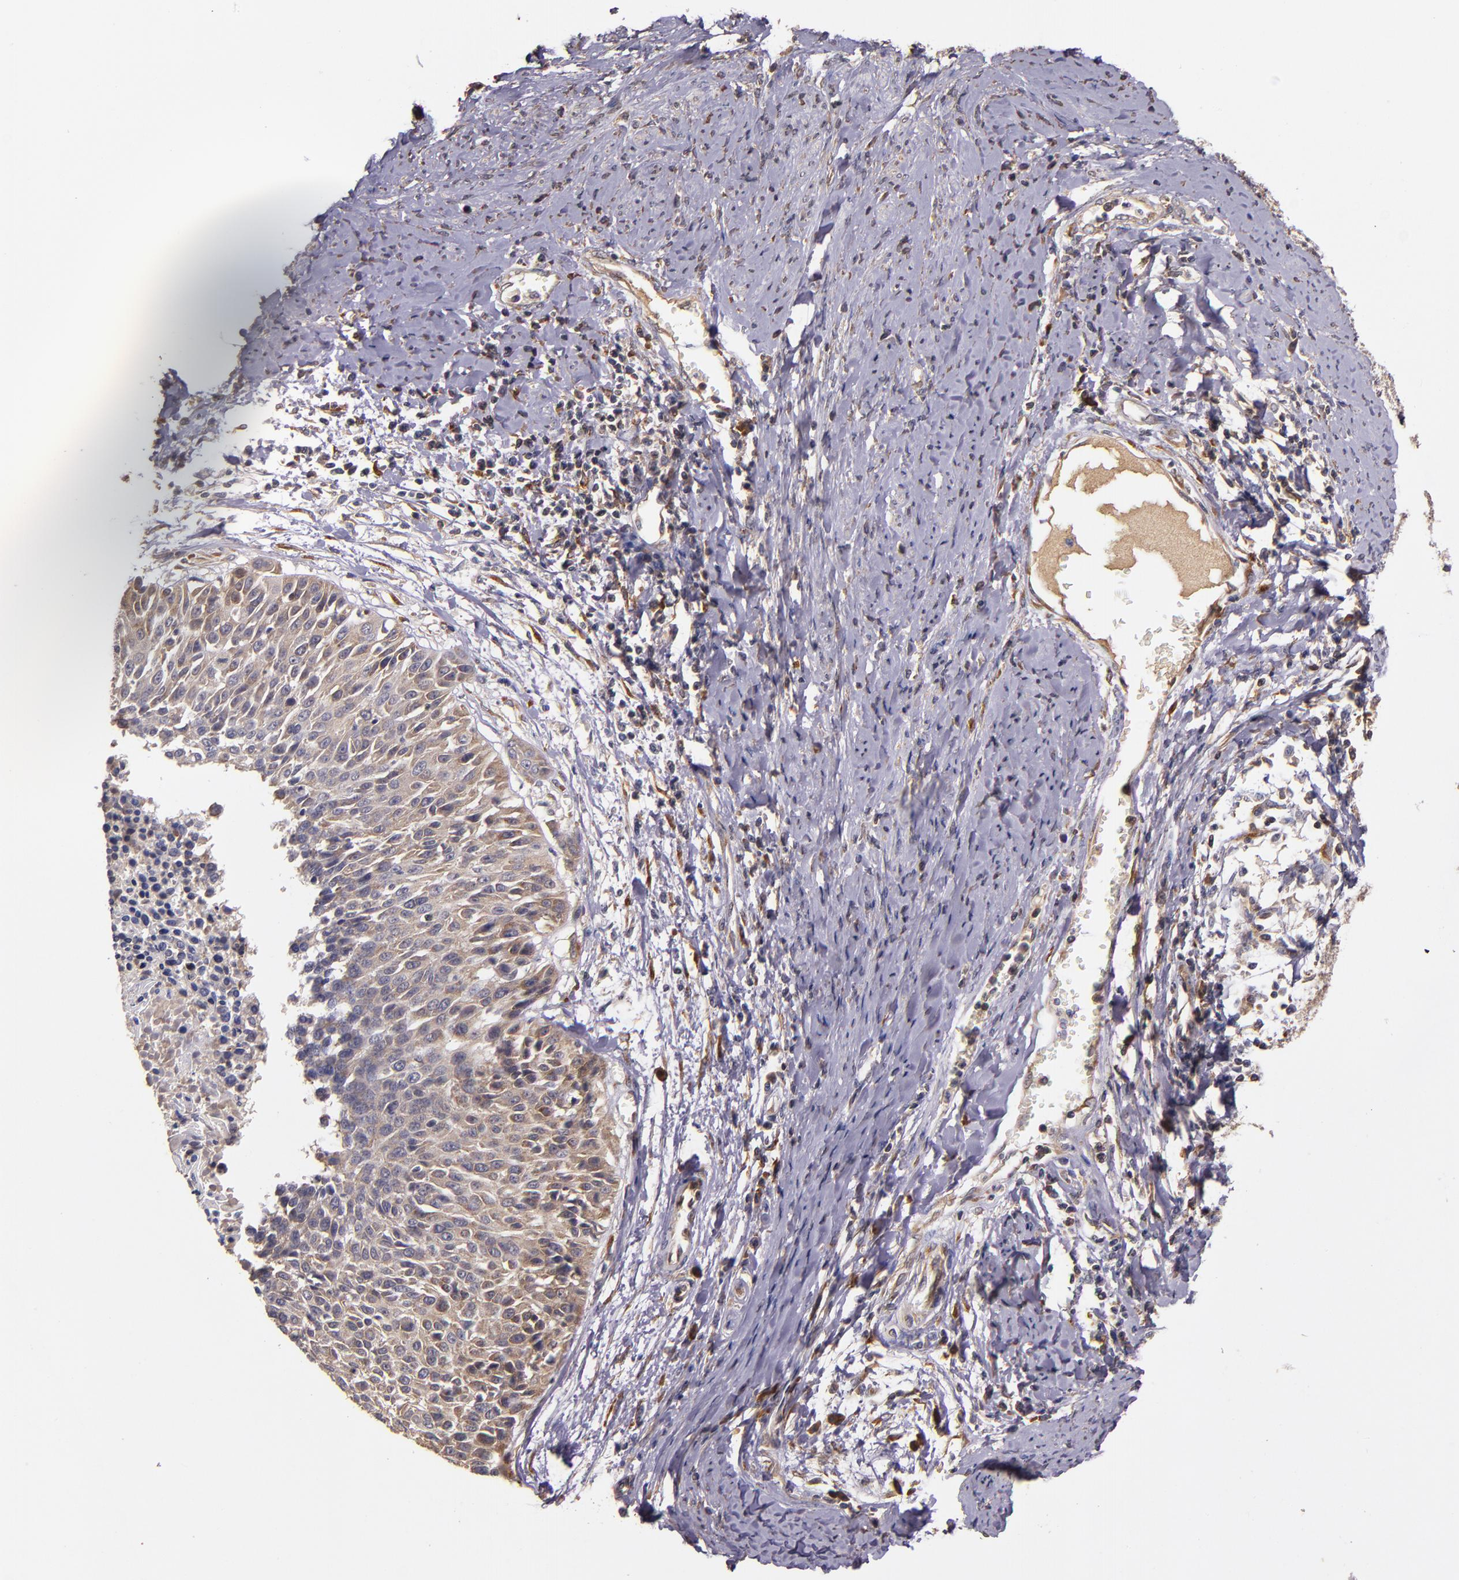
{"staining": {"intensity": "moderate", "quantity": ">75%", "location": "cytoplasmic/membranous"}, "tissue": "cervical cancer", "cell_type": "Tumor cells", "image_type": "cancer", "snomed": [{"axis": "morphology", "description": "Squamous cell carcinoma, NOS"}, {"axis": "topography", "description": "Cervix"}], "caption": "This is a photomicrograph of immunohistochemistry (IHC) staining of squamous cell carcinoma (cervical), which shows moderate expression in the cytoplasmic/membranous of tumor cells.", "gene": "PRAF2", "patient": {"sex": "female", "age": 64}}